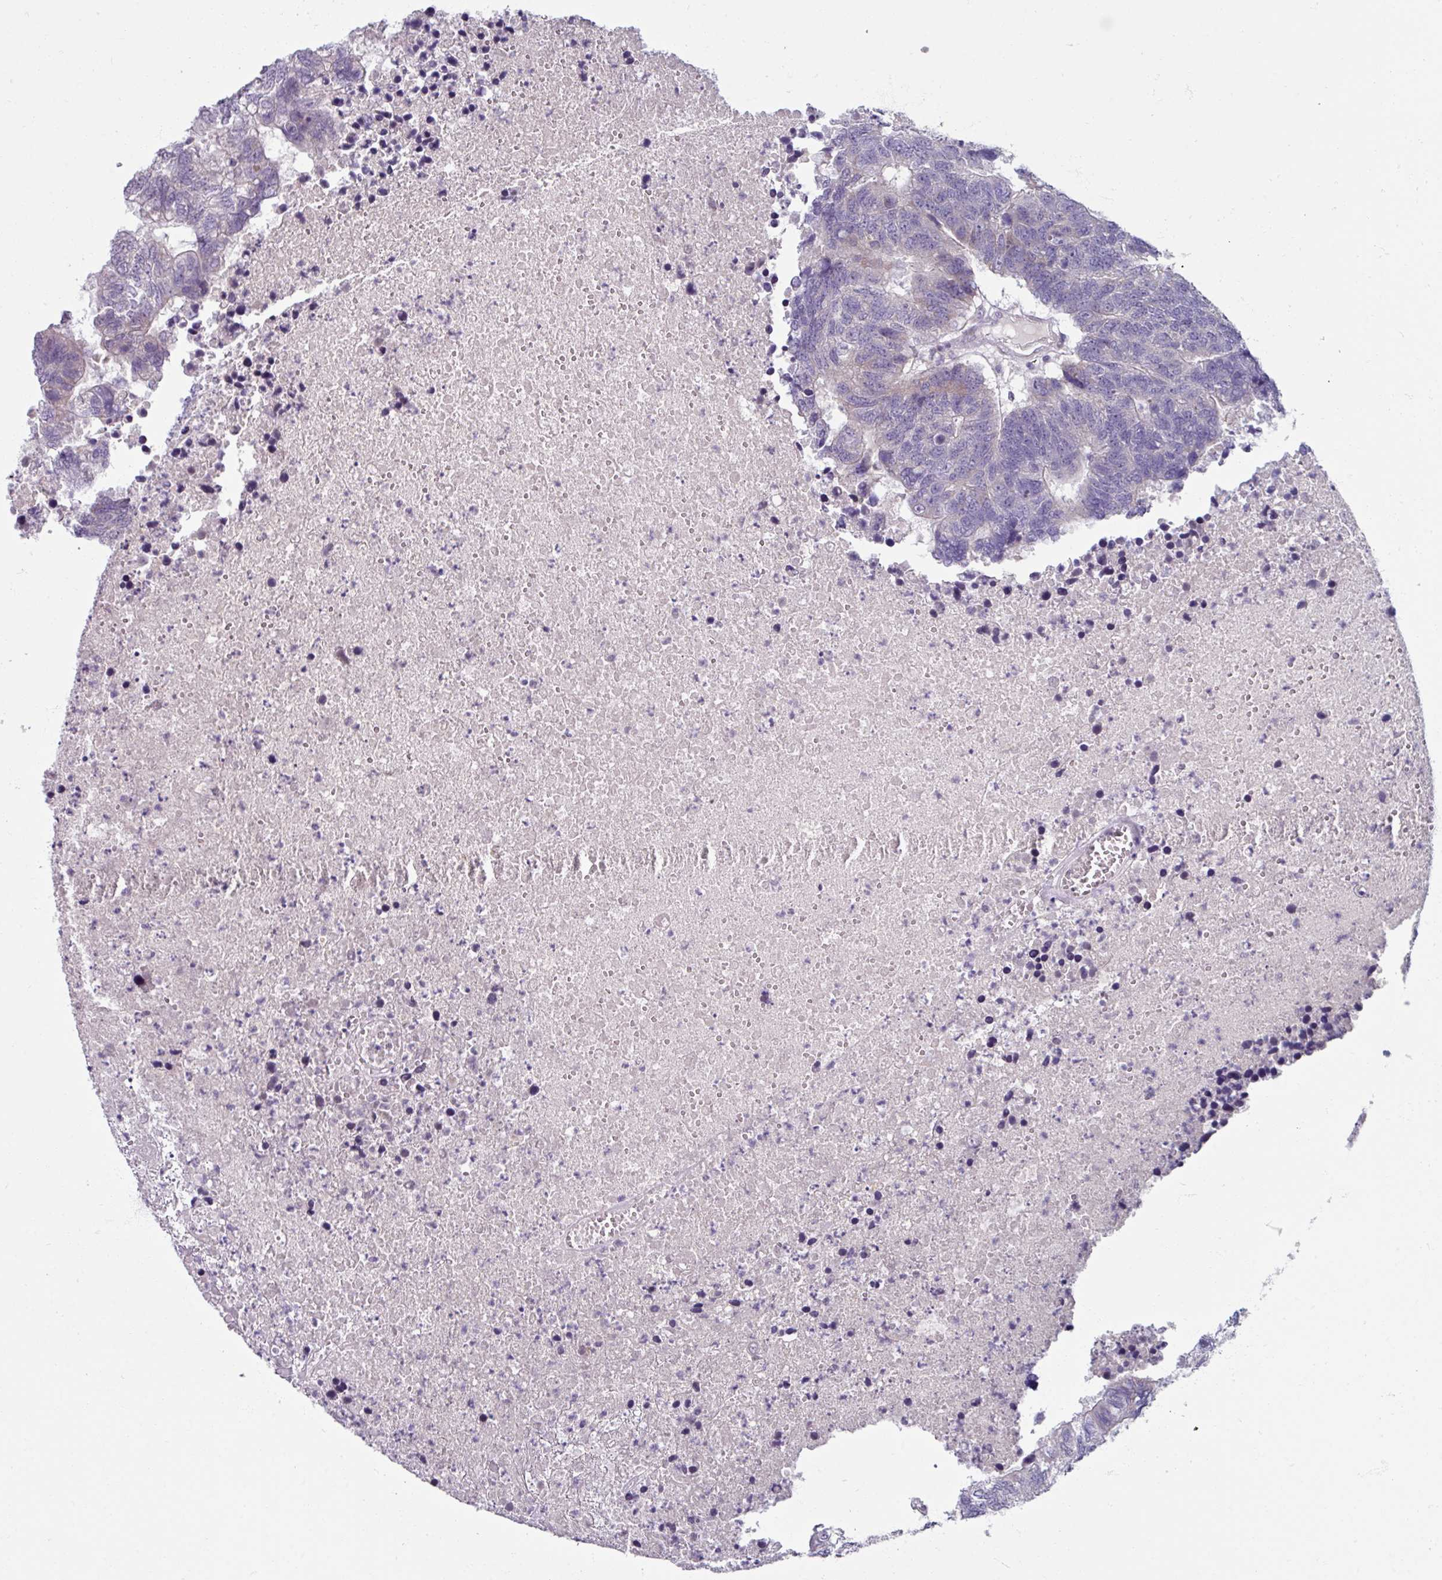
{"staining": {"intensity": "negative", "quantity": "none", "location": "none"}, "tissue": "colorectal cancer", "cell_type": "Tumor cells", "image_type": "cancer", "snomed": [{"axis": "morphology", "description": "Adenocarcinoma, NOS"}, {"axis": "topography", "description": "Colon"}], "caption": "This is a micrograph of immunohistochemistry staining of colorectal cancer (adenocarcinoma), which shows no positivity in tumor cells.", "gene": "SMIM11", "patient": {"sex": "female", "age": 48}}